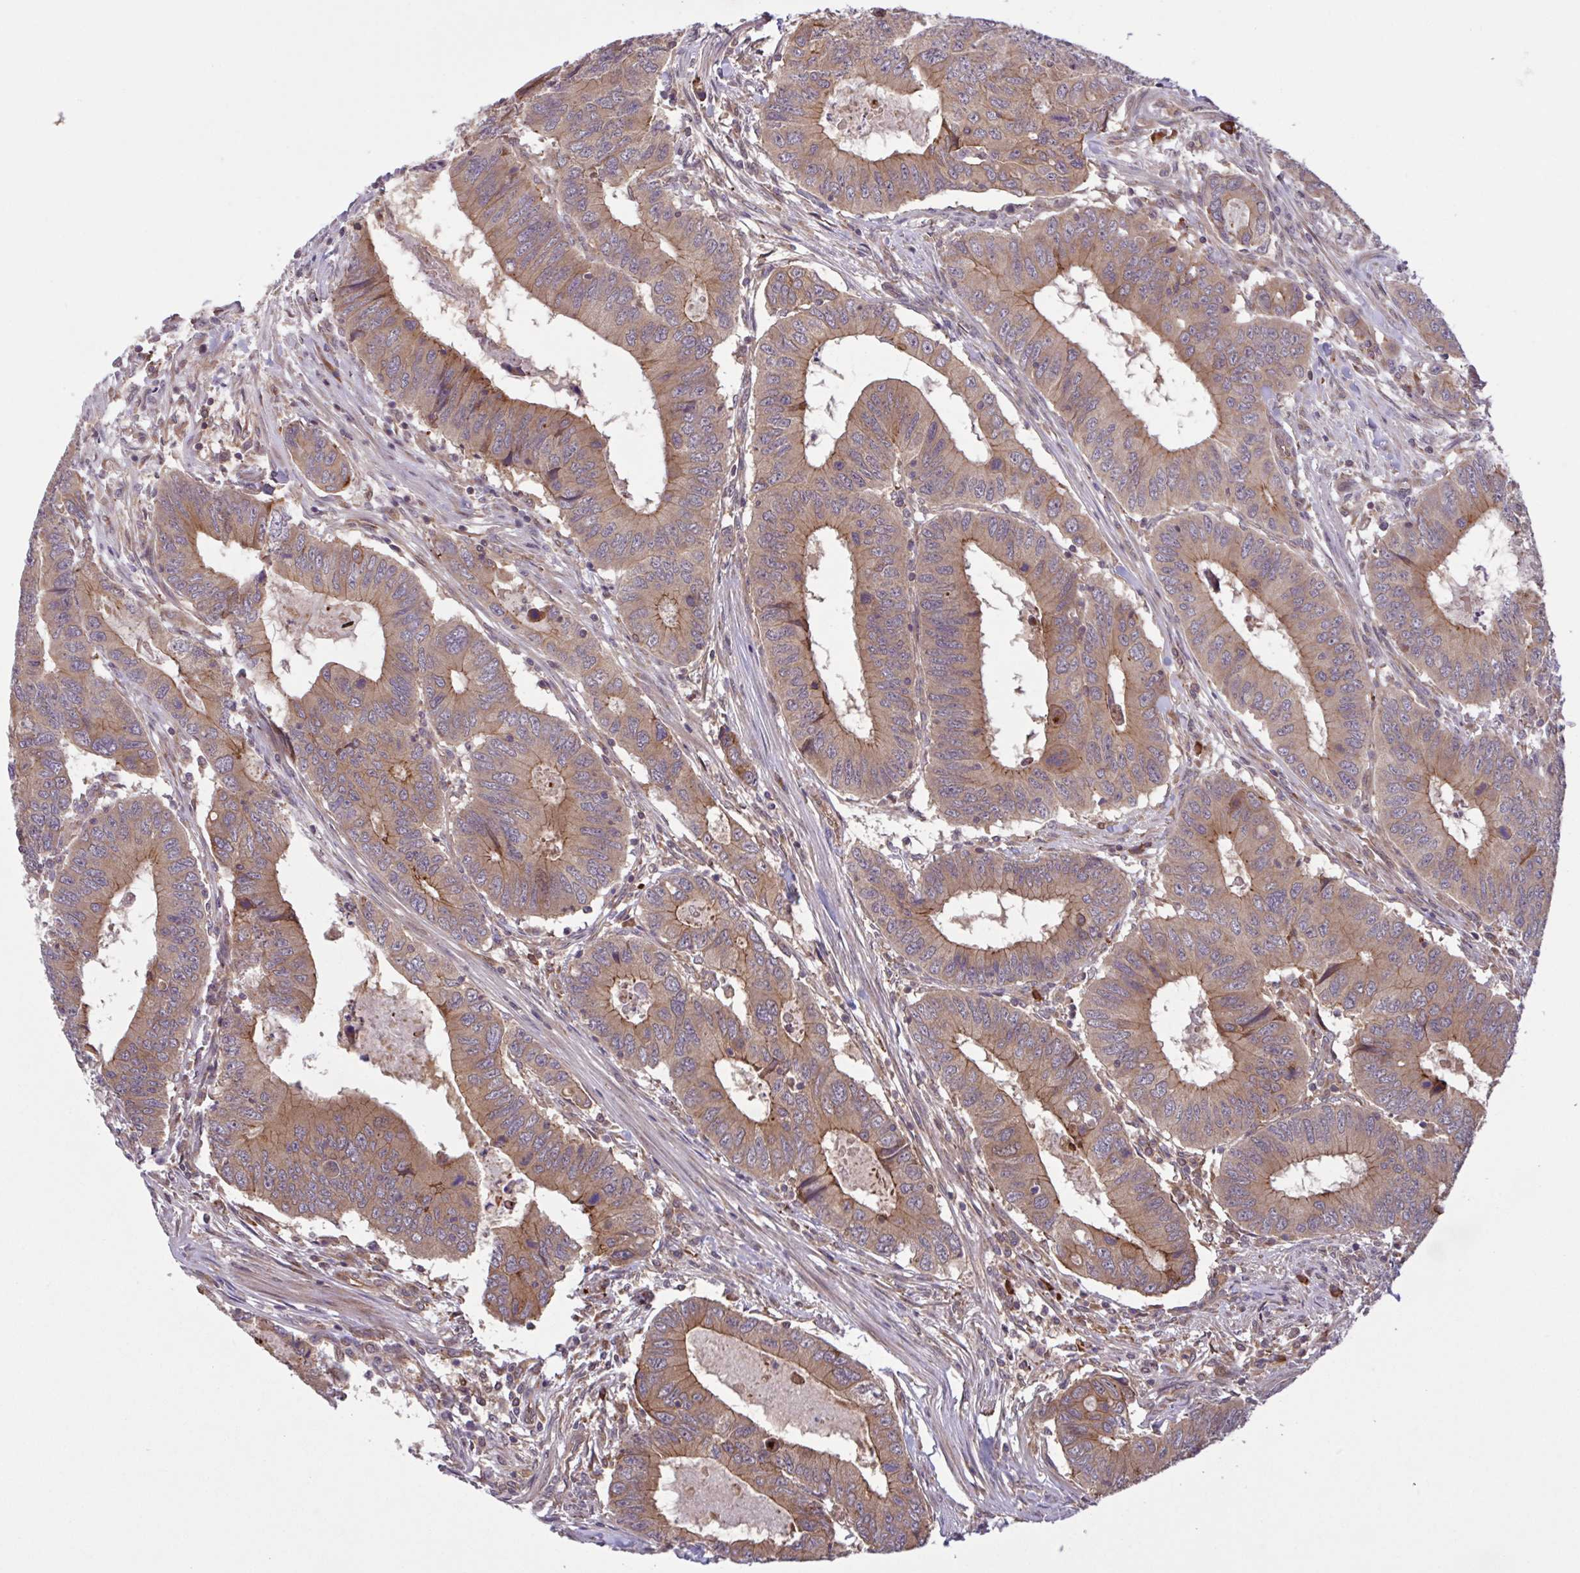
{"staining": {"intensity": "weak", "quantity": ">75%", "location": "cytoplasmic/membranous"}, "tissue": "colorectal cancer", "cell_type": "Tumor cells", "image_type": "cancer", "snomed": [{"axis": "morphology", "description": "Adenocarcinoma, NOS"}, {"axis": "topography", "description": "Colon"}], "caption": "Immunohistochemical staining of colorectal cancer reveals low levels of weak cytoplasmic/membranous protein expression in approximately >75% of tumor cells. Using DAB (brown) and hematoxylin (blue) stains, captured at high magnification using brightfield microscopy.", "gene": "INTS10", "patient": {"sex": "male", "age": 53}}